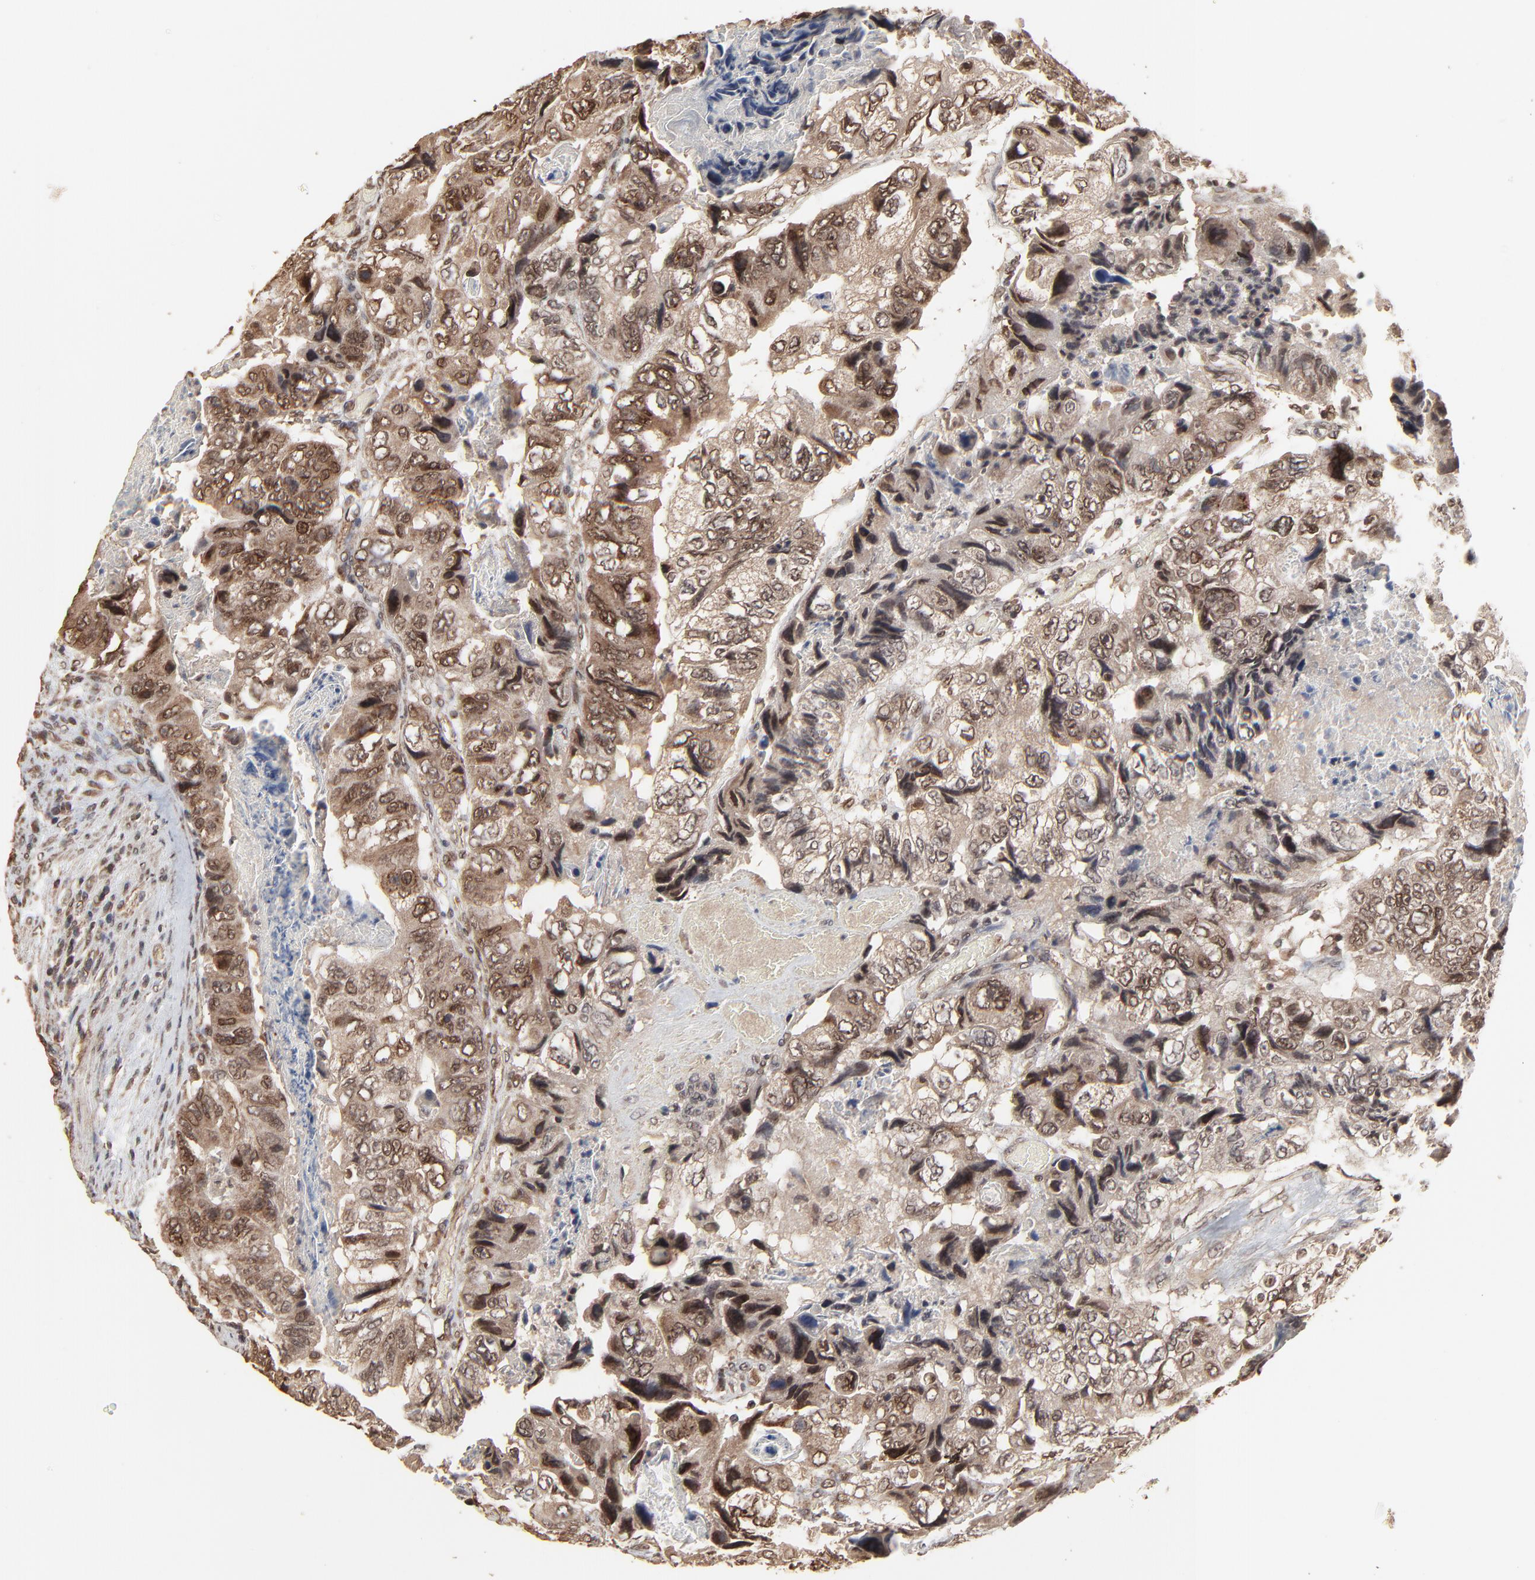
{"staining": {"intensity": "moderate", "quantity": ">75%", "location": "cytoplasmic/membranous,nuclear"}, "tissue": "colorectal cancer", "cell_type": "Tumor cells", "image_type": "cancer", "snomed": [{"axis": "morphology", "description": "Adenocarcinoma, NOS"}, {"axis": "topography", "description": "Rectum"}], "caption": "IHC micrograph of colorectal cancer stained for a protein (brown), which displays medium levels of moderate cytoplasmic/membranous and nuclear staining in approximately >75% of tumor cells.", "gene": "FAM227A", "patient": {"sex": "female", "age": 82}}